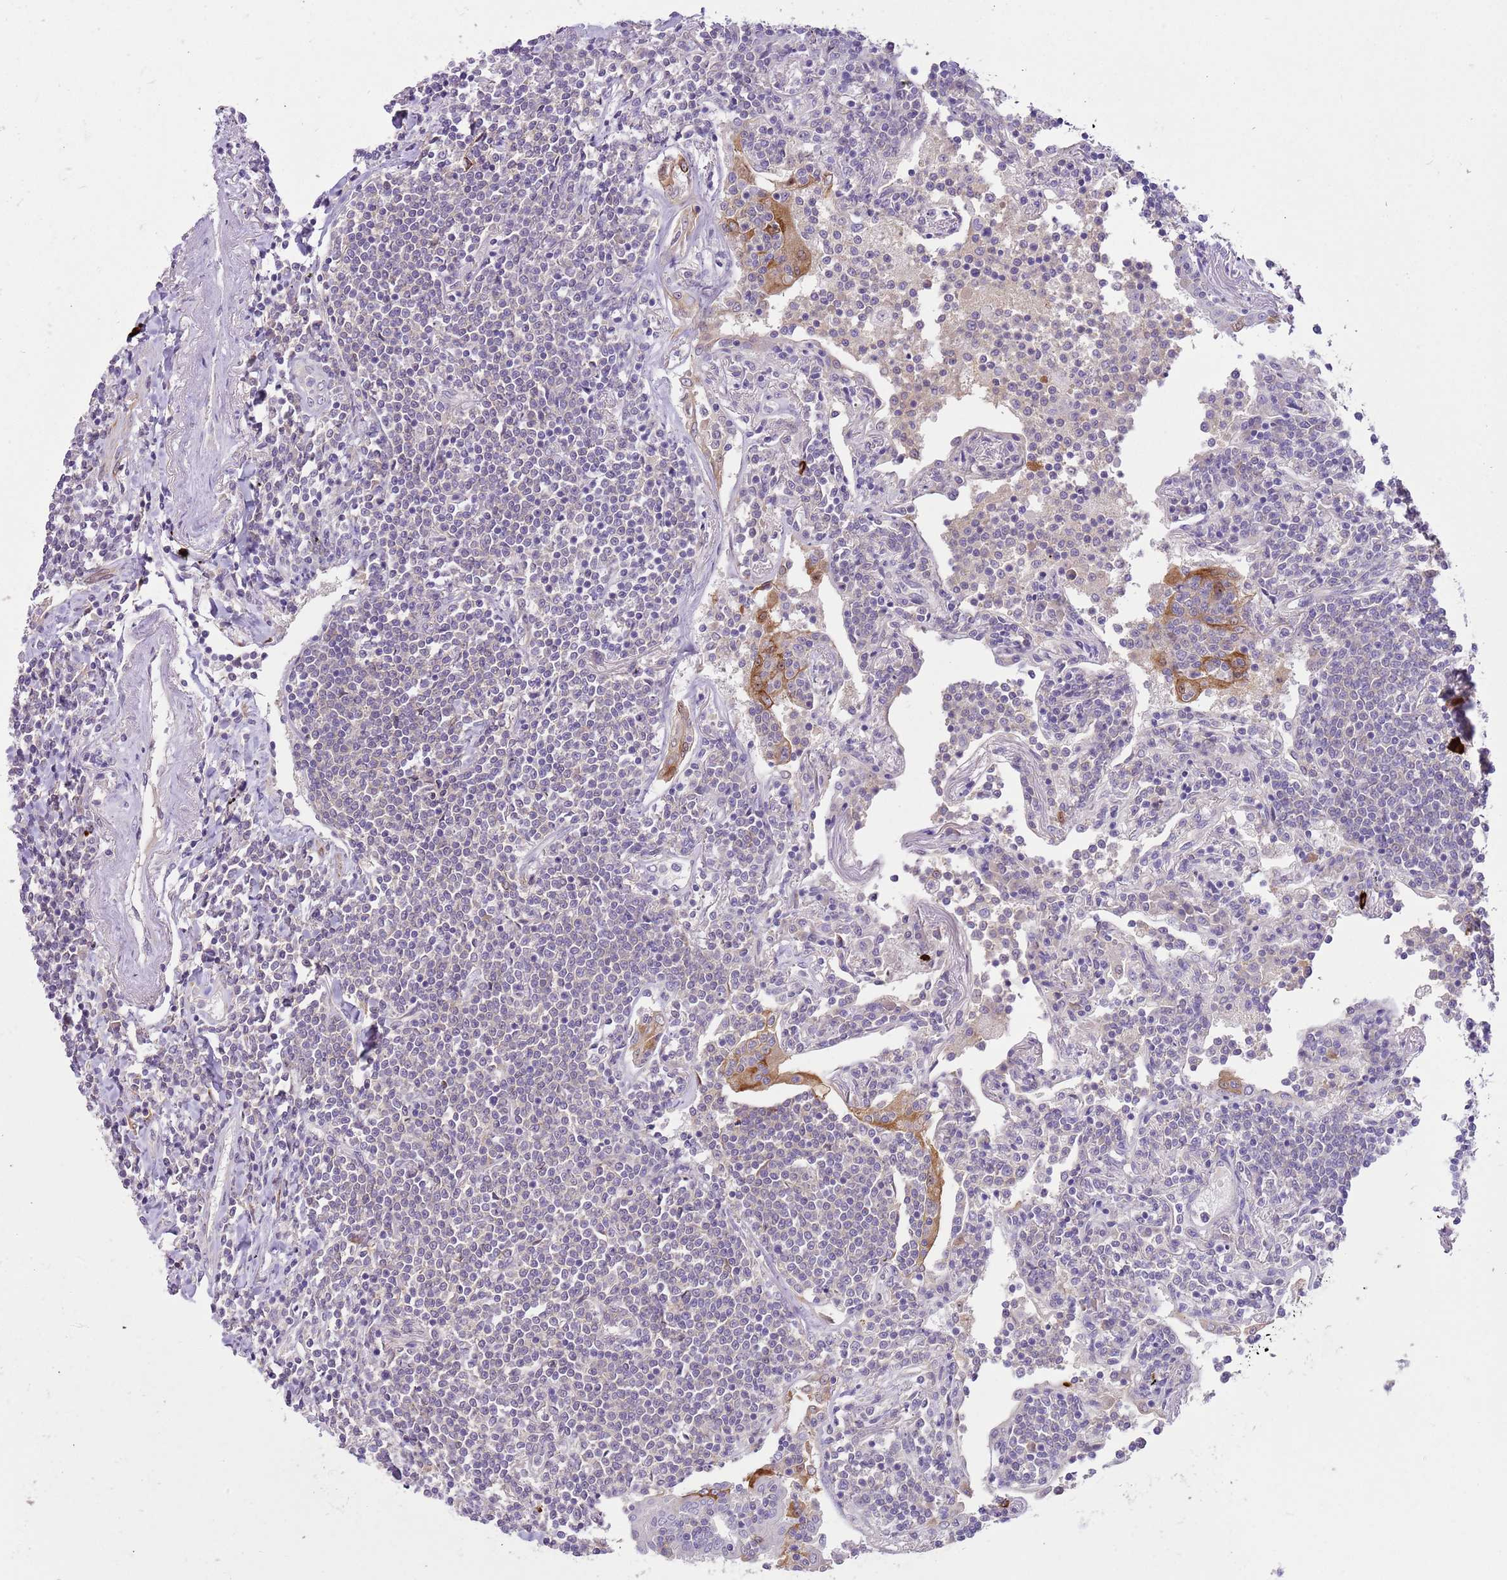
{"staining": {"intensity": "negative", "quantity": "none", "location": "none"}, "tissue": "lymphoma", "cell_type": "Tumor cells", "image_type": "cancer", "snomed": [{"axis": "morphology", "description": "Malignant lymphoma, non-Hodgkin's type, Low grade"}, {"axis": "topography", "description": "Lung"}], "caption": "An image of lymphoma stained for a protein shows no brown staining in tumor cells.", "gene": "RFK", "patient": {"sex": "female", "age": 71}}